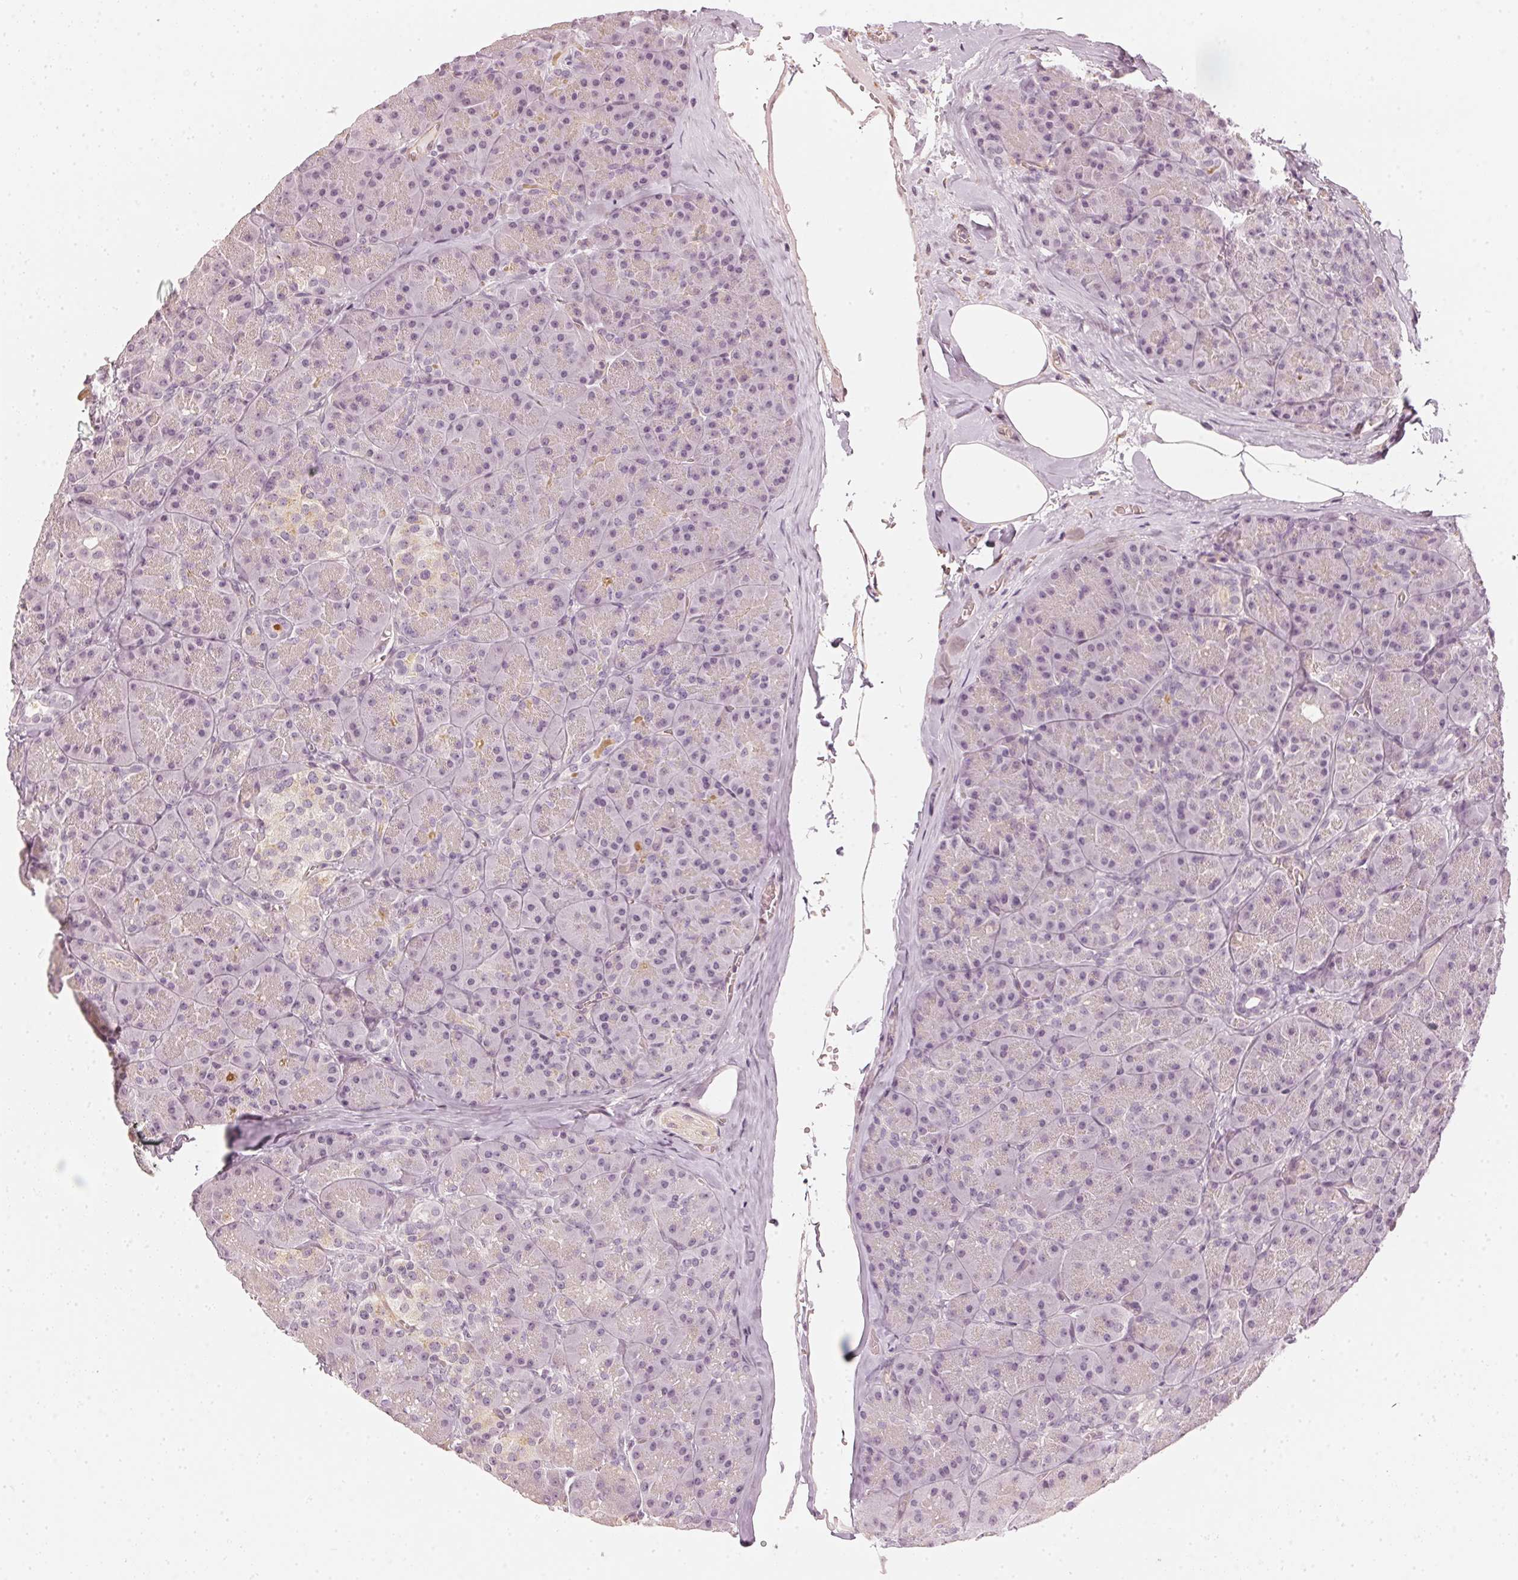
{"staining": {"intensity": "negative", "quantity": "none", "location": "none"}, "tissue": "pancreas", "cell_type": "Exocrine glandular cells", "image_type": "normal", "snomed": [{"axis": "morphology", "description": "Normal tissue, NOS"}, {"axis": "topography", "description": "Pancreas"}], "caption": "High magnification brightfield microscopy of normal pancreas stained with DAB (3,3'-diaminobenzidine) (brown) and counterstained with hematoxylin (blue): exocrine glandular cells show no significant expression. (Immunohistochemistry, brightfield microscopy, high magnification).", "gene": "APLP1", "patient": {"sex": "male", "age": 57}}